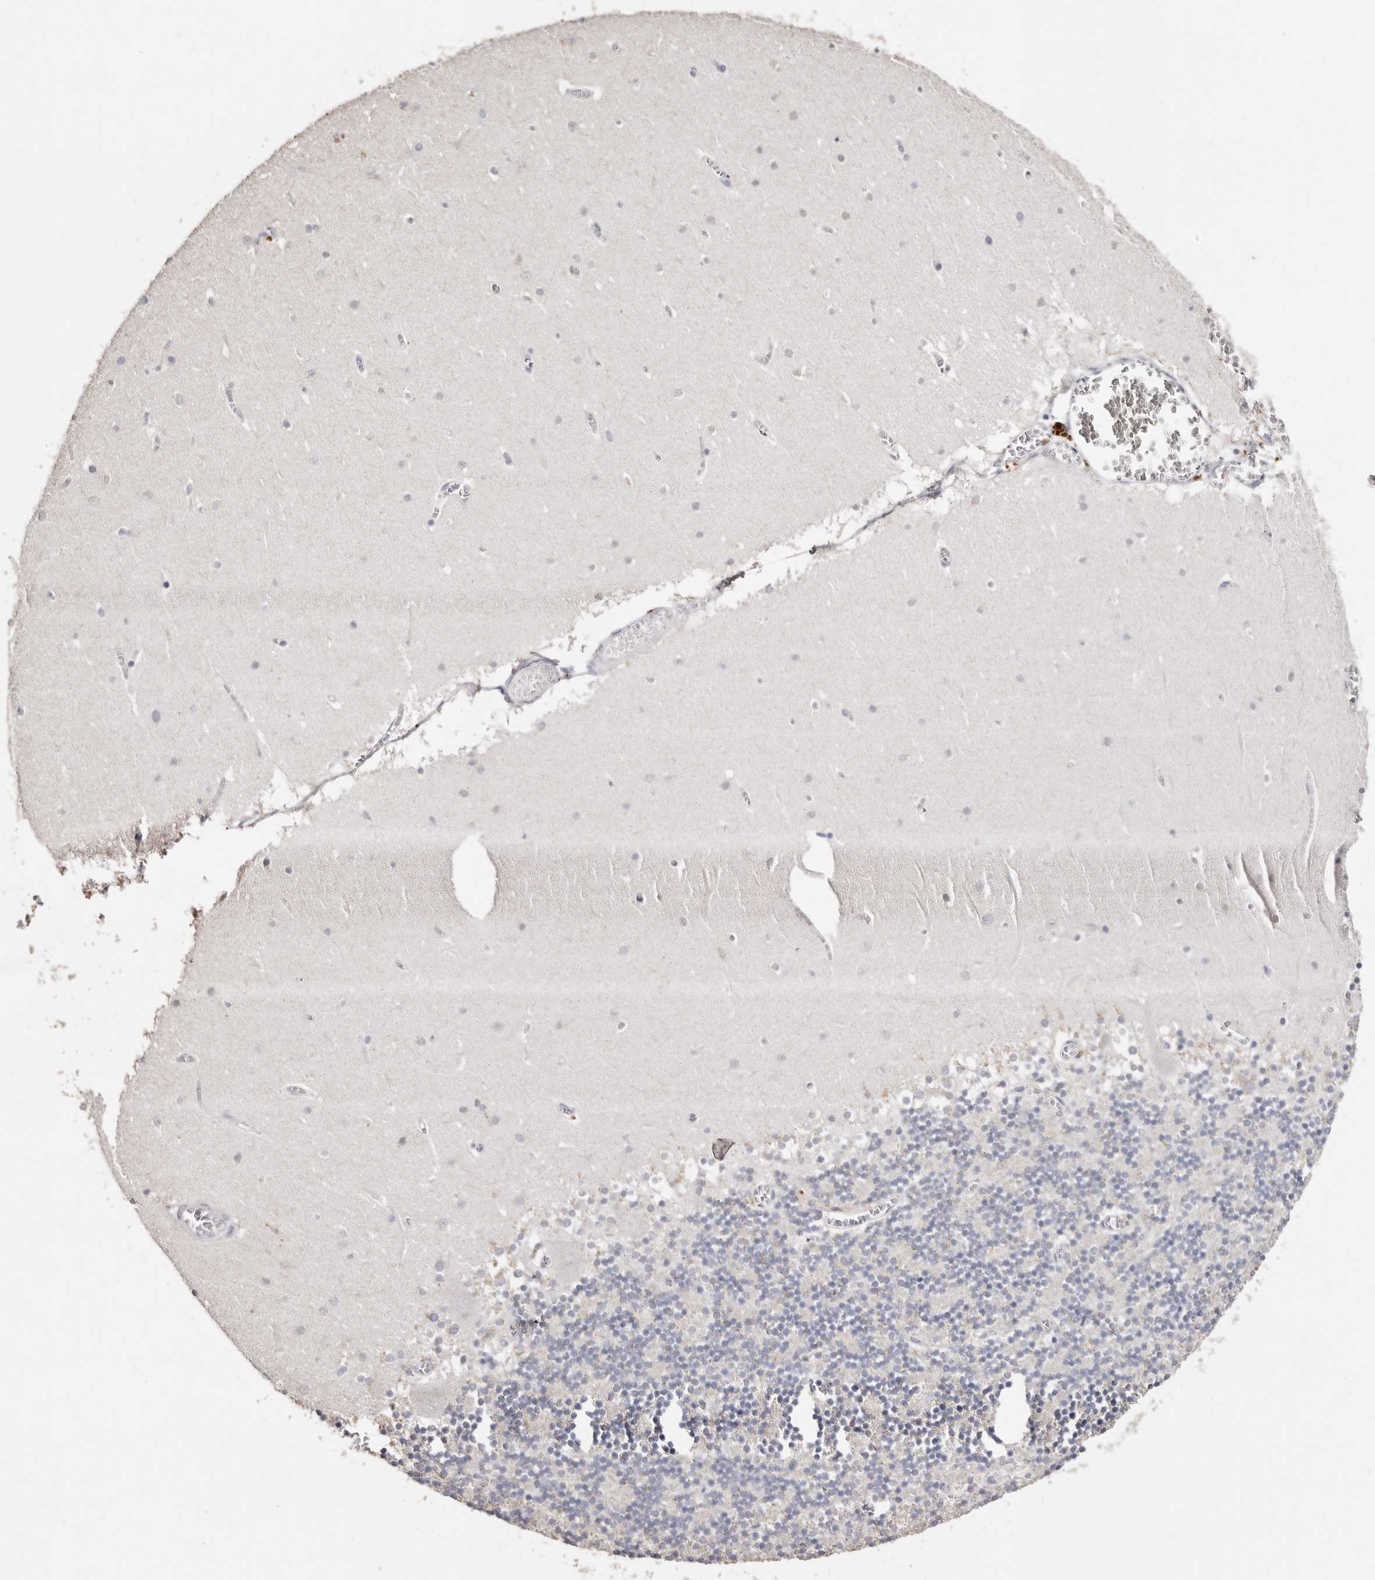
{"staining": {"intensity": "weak", "quantity": "<25%", "location": "cytoplasmic/membranous"}, "tissue": "cerebellum", "cell_type": "Cells in granular layer", "image_type": "normal", "snomed": [{"axis": "morphology", "description": "Normal tissue, NOS"}, {"axis": "topography", "description": "Cerebellum"}], "caption": "Cerebellum stained for a protein using immunohistochemistry exhibits no positivity cells in granular layer.", "gene": "LGALS7B", "patient": {"sex": "female", "age": 28}}